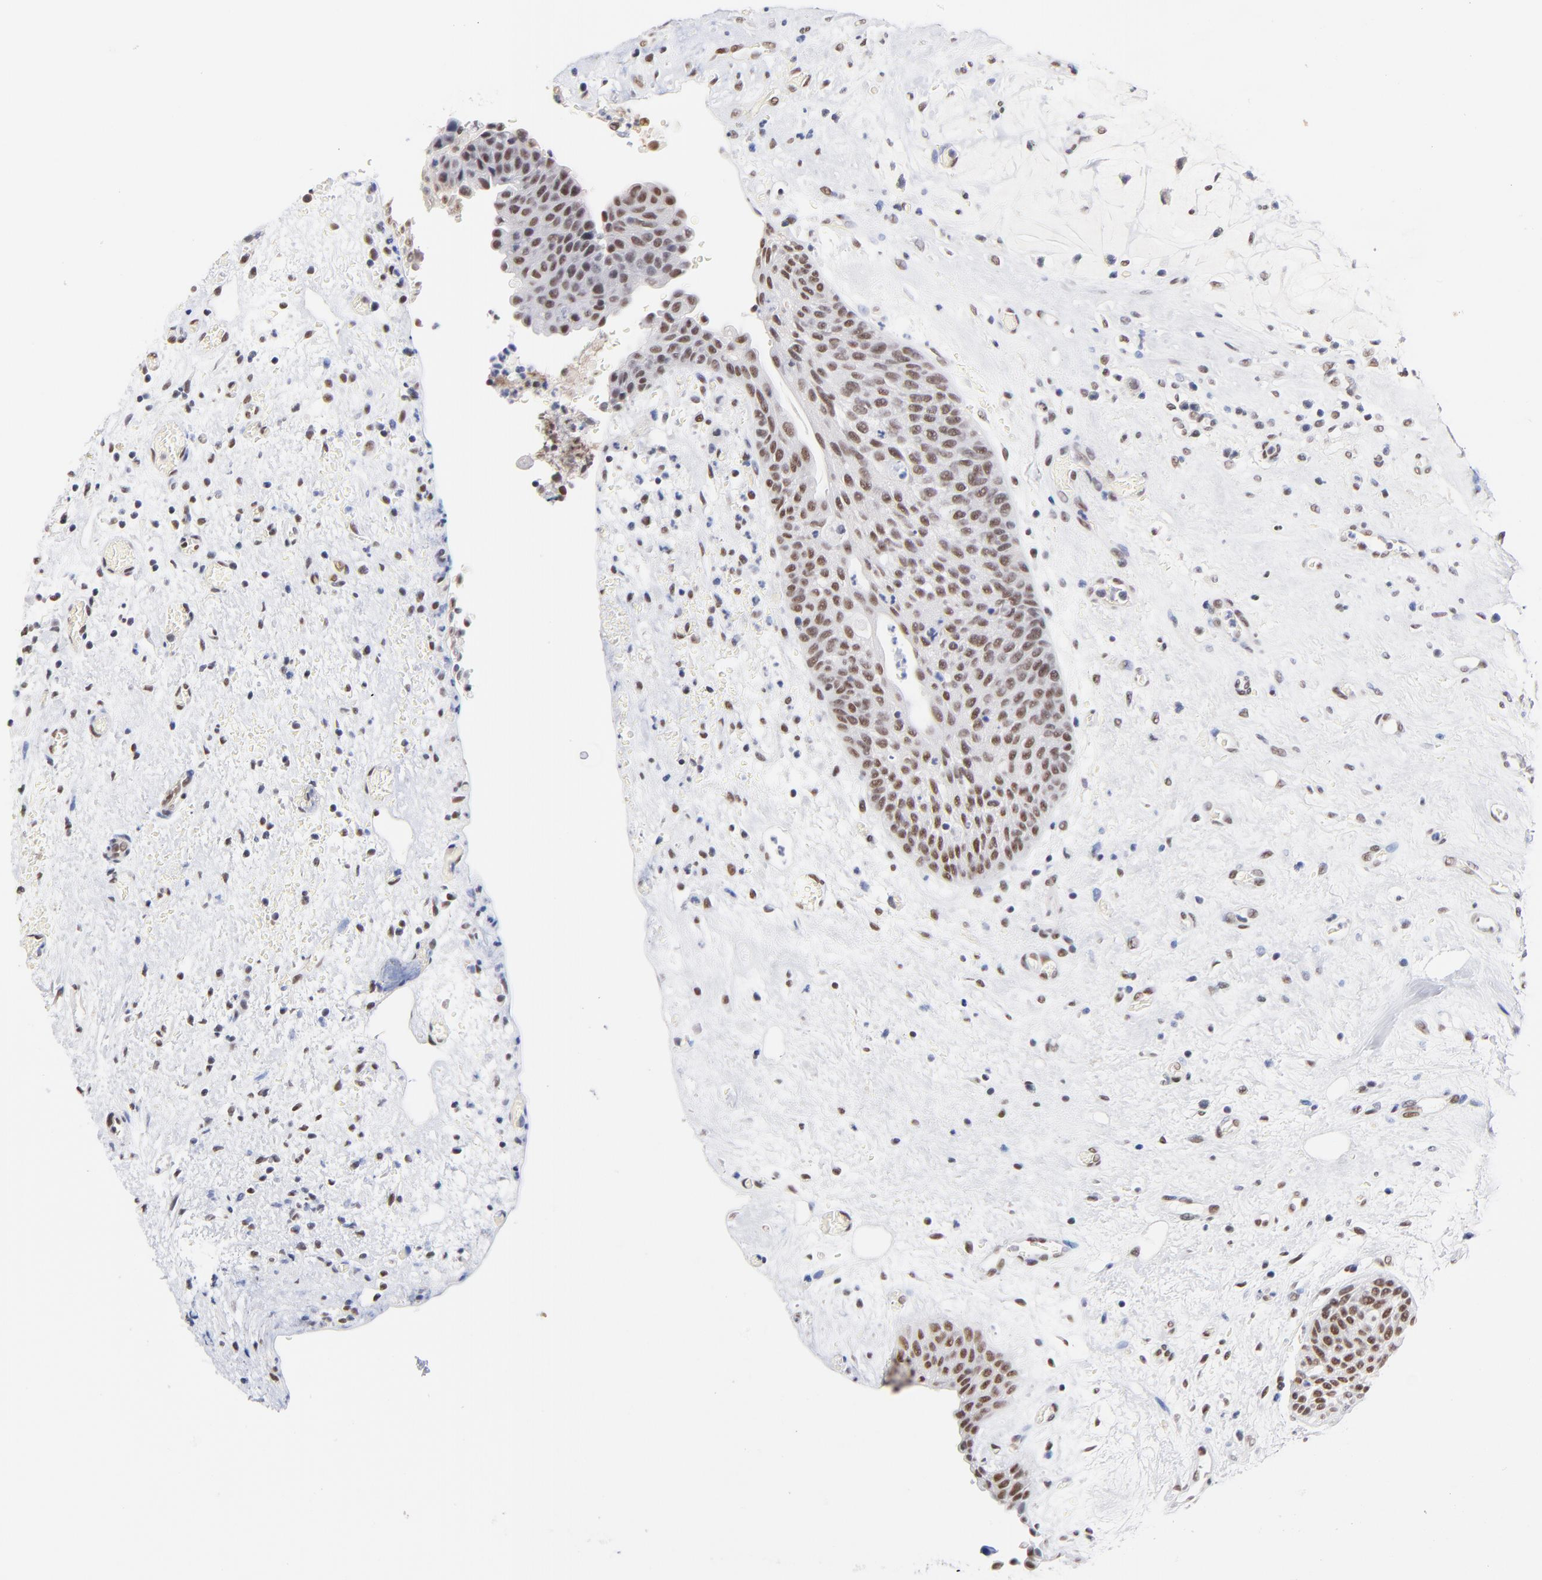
{"staining": {"intensity": "moderate", "quantity": ">75%", "location": "nuclear"}, "tissue": "urinary bladder", "cell_type": "Urothelial cells", "image_type": "normal", "snomed": [{"axis": "morphology", "description": "Normal tissue, NOS"}, {"axis": "topography", "description": "Urinary bladder"}], "caption": "Normal urinary bladder displays moderate nuclear positivity in about >75% of urothelial cells, visualized by immunohistochemistry. (brown staining indicates protein expression, while blue staining denotes nuclei).", "gene": "ZNF74", "patient": {"sex": "male", "age": 48}}